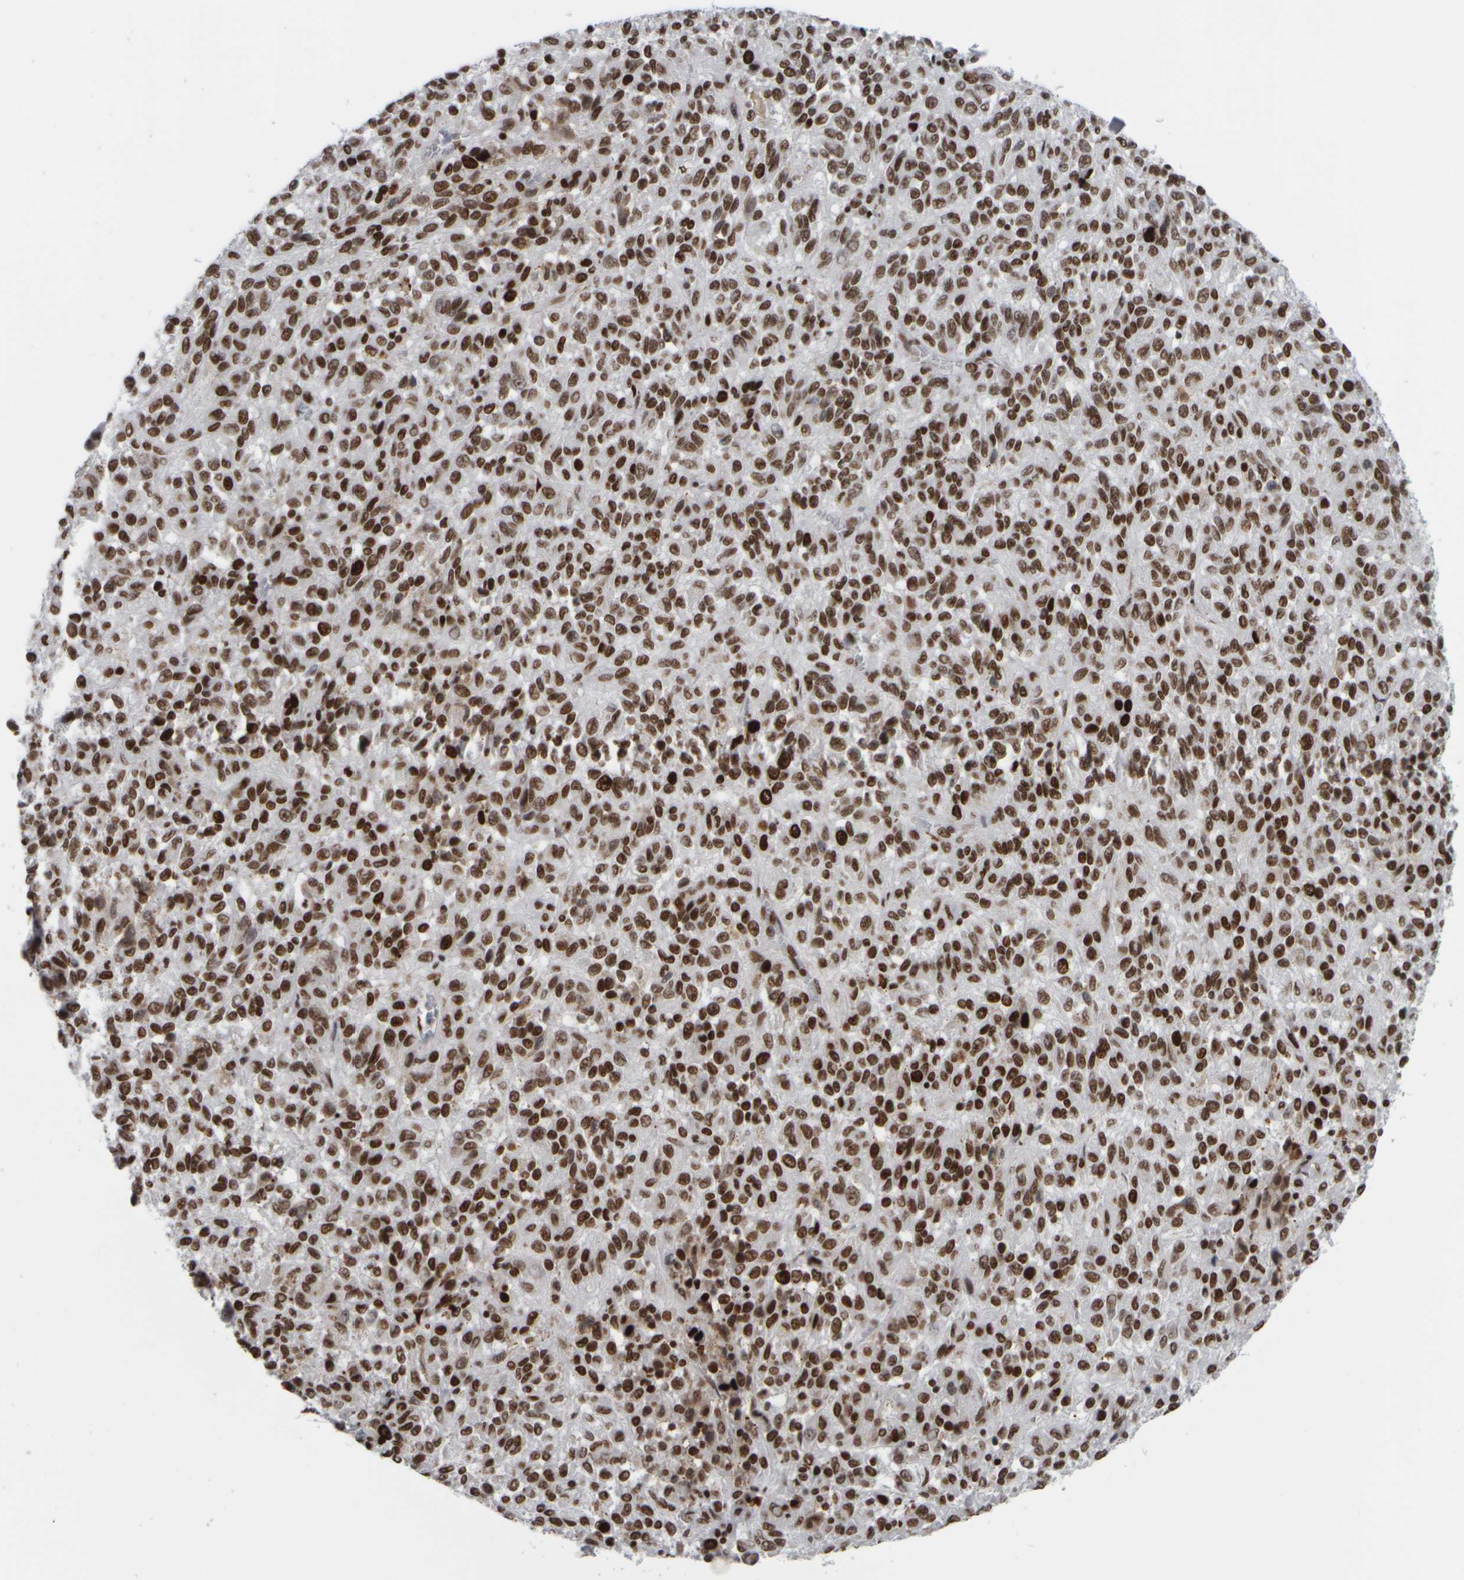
{"staining": {"intensity": "moderate", "quantity": ">75%", "location": "nuclear"}, "tissue": "melanoma", "cell_type": "Tumor cells", "image_type": "cancer", "snomed": [{"axis": "morphology", "description": "Malignant melanoma, Metastatic site"}, {"axis": "topography", "description": "Lung"}], "caption": "Protein staining of melanoma tissue reveals moderate nuclear expression in approximately >75% of tumor cells.", "gene": "TOP2B", "patient": {"sex": "male", "age": 64}}